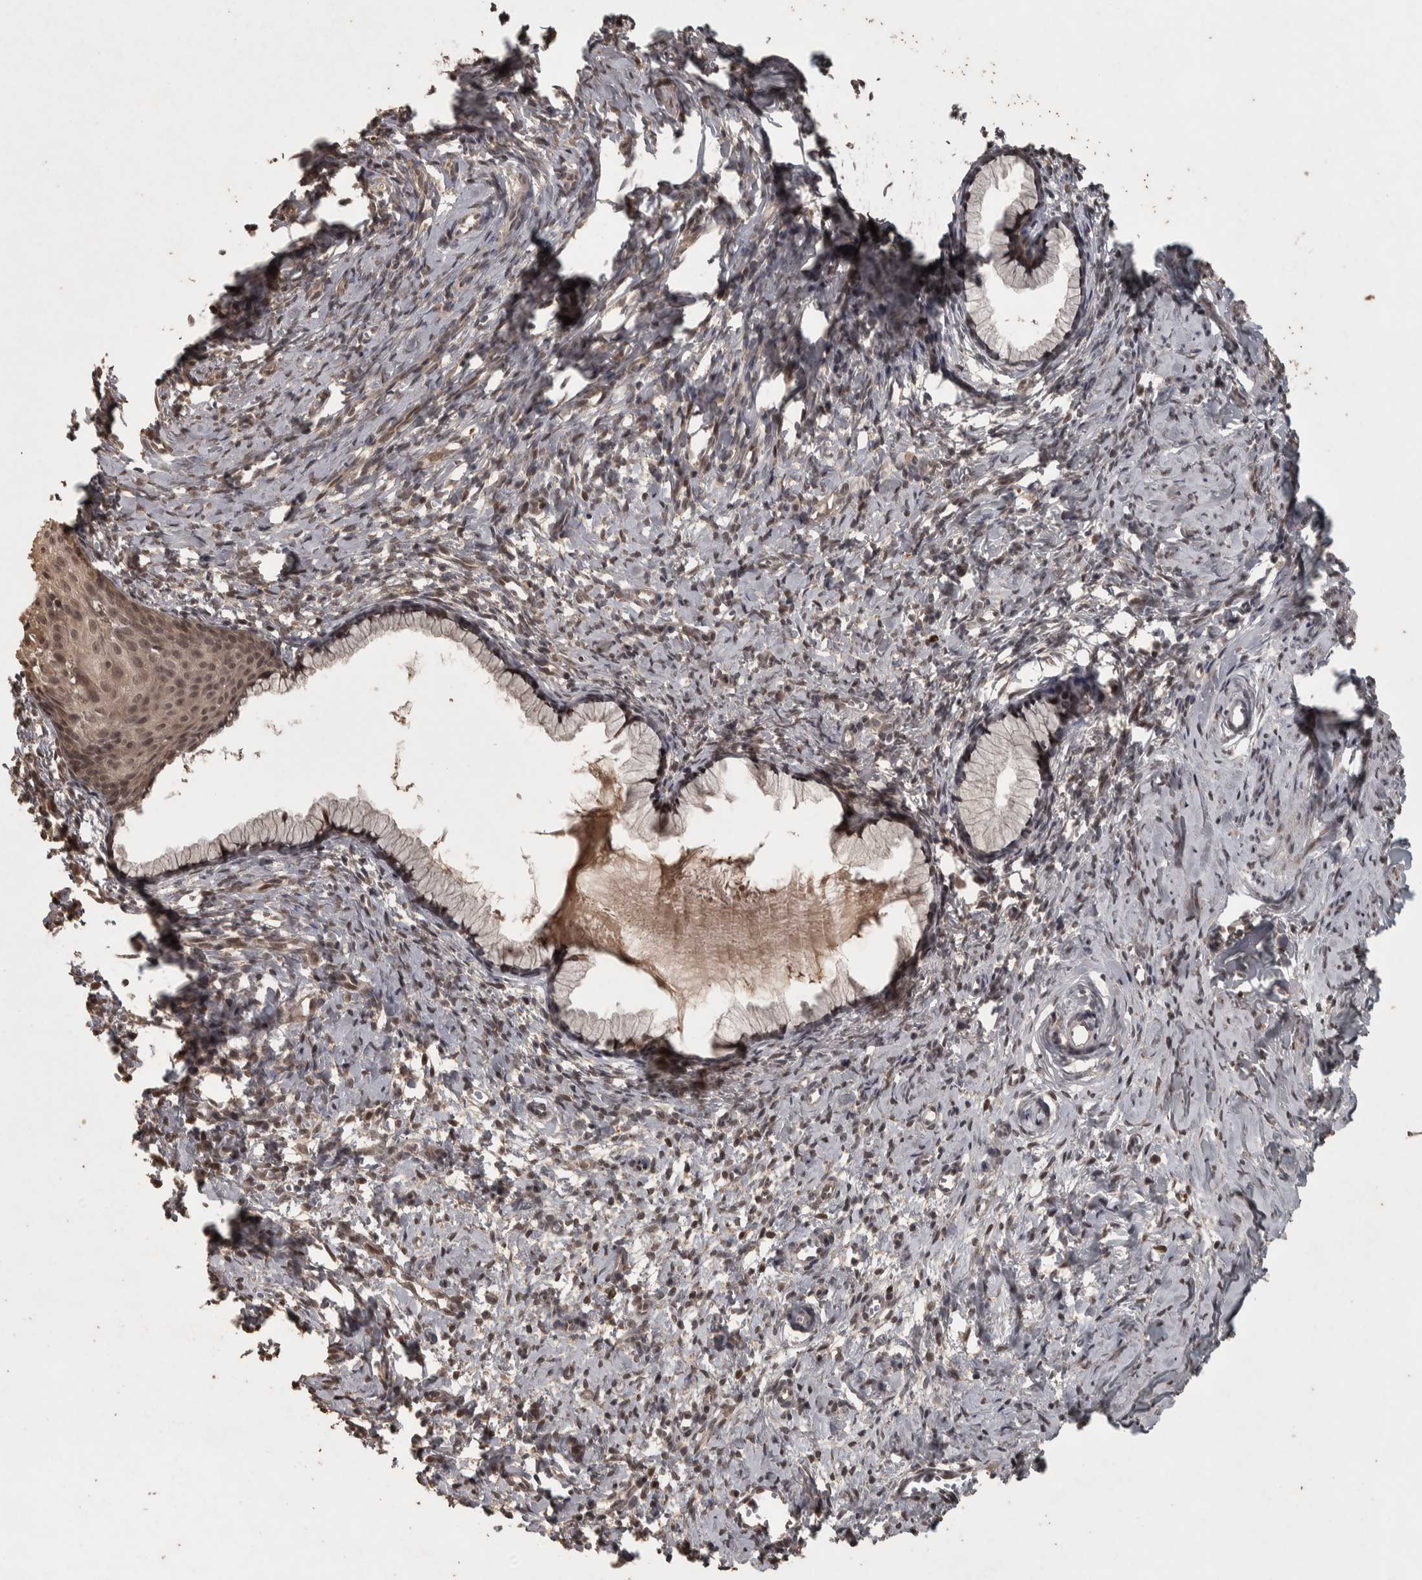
{"staining": {"intensity": "moderate", "quantity": ">75%", "location": "cytoplasmic/membranous,nuclear"}, "tissue": "cervix", "cell_type": "Glandular cells", "image_type": "normal", "snomed": [{"axis": "morphology", "description": "Normal tissue, NOS"}, {"axis": "topography", "description": "Cervix"}], "caption": "This image shows immunohistochemistry staining of benign human cervix, with medium moderate cytoplasmic/membranous,nuclear positivity in approximately >75% of glandular cells.", "gene": "ACO1", "patient": {"sex": "female", "age": 75}}